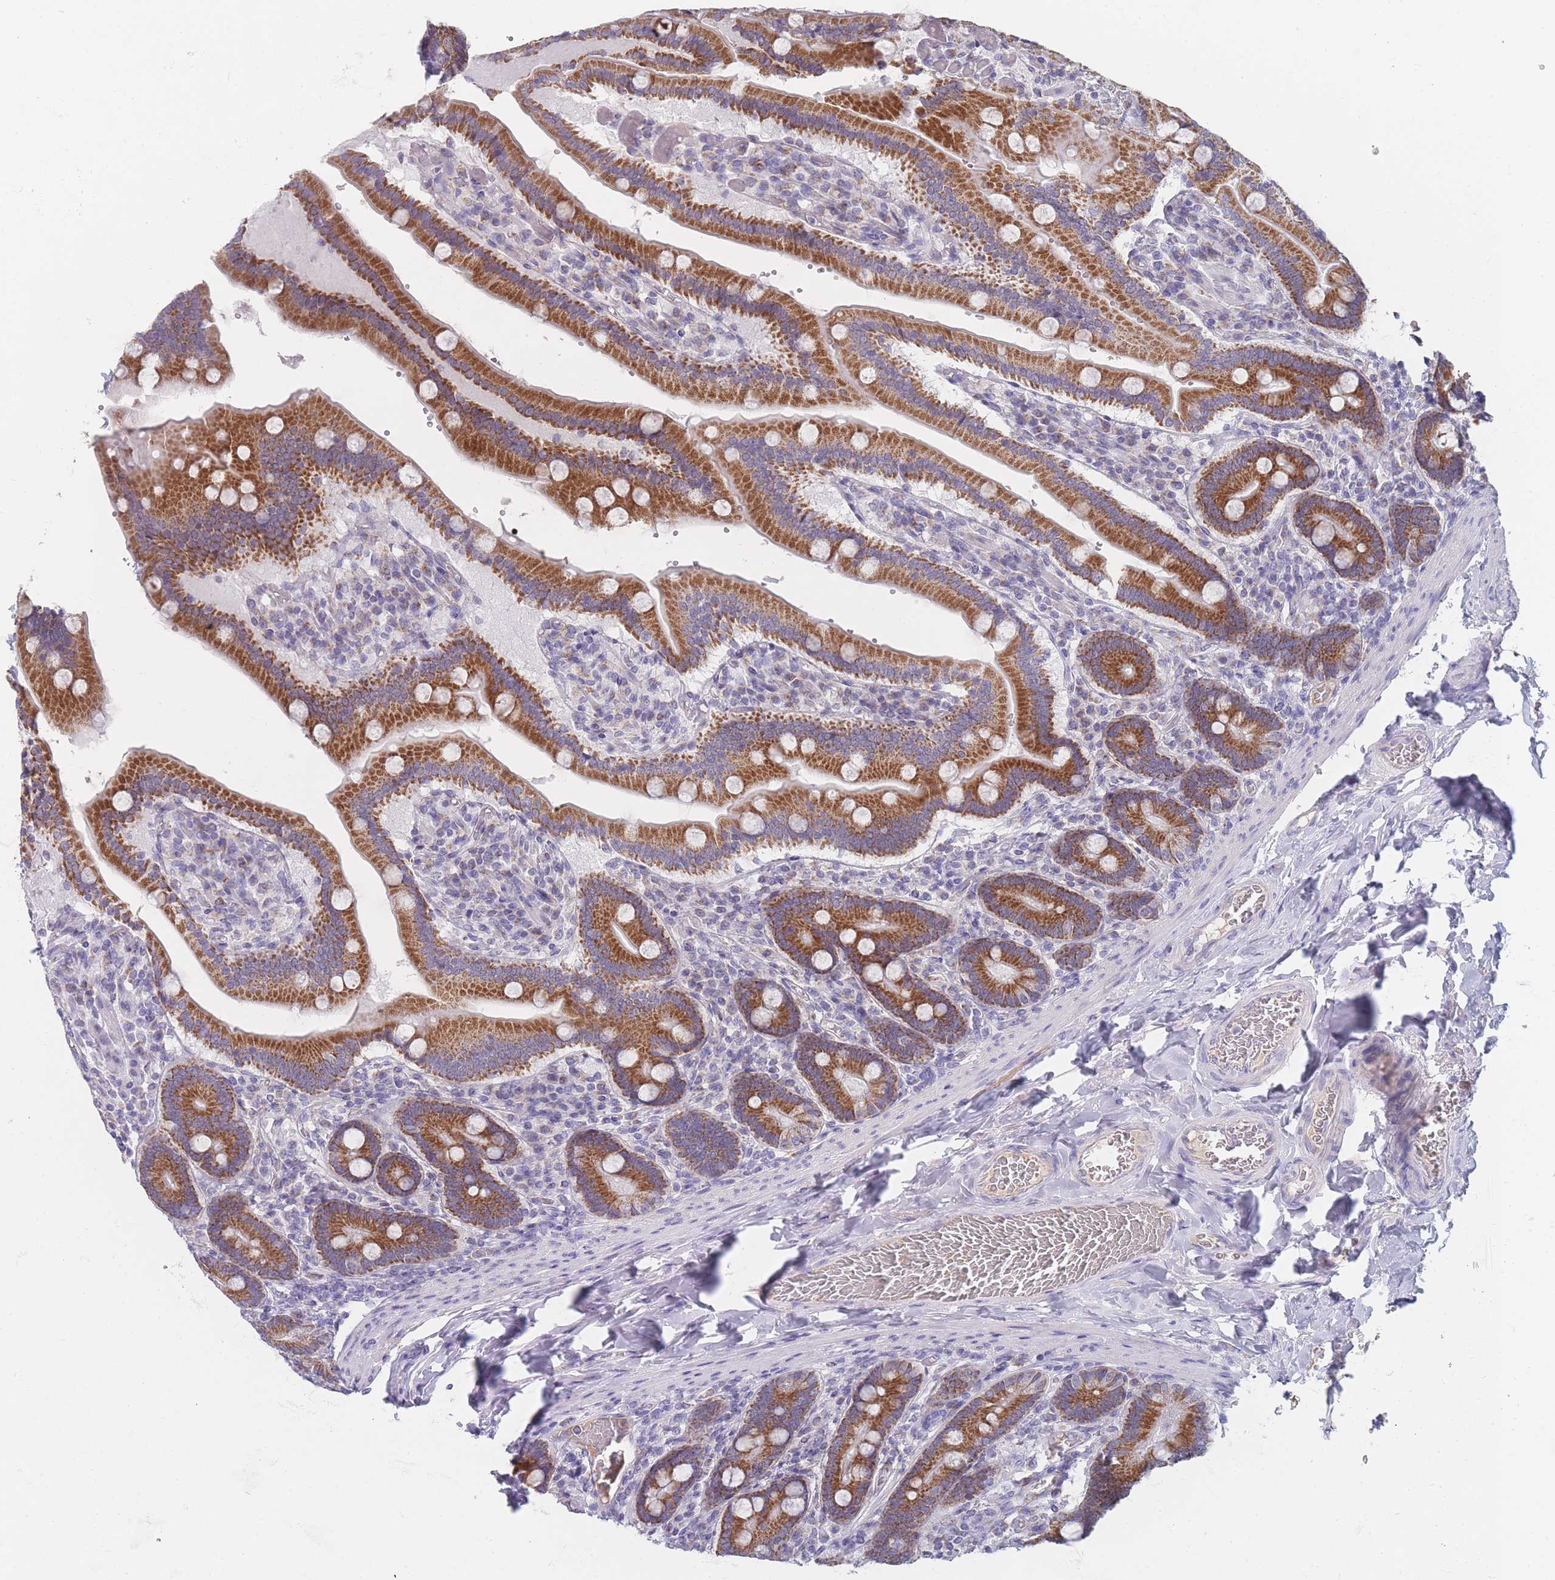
{"staining": {"intensity": "strong", "quantity": ">75%", "location": "cytoplasmic/membranous"}, "tissue": "duodenum", "cell_type": "Glandular cells", "image_type": "normal", "snomed": [{"axis": "morphology", "description": "Normal tissue, NOS"}, {"axis": "topography", "description": "Duodenum"}], "caption": "Immunohistochemical staining of benign human duodenum demonstrates high levels of strong cytoplasmic/membranous expression in about >75% of glandular cells. The staining was performed using DAB (3,3'-diaminobenzidine), with brown indicating positive protein expression. Nuclei are stained blue with hematoxylin.", "gene": "MRPS14", "patient": {"sex": "female", "age": 62}}